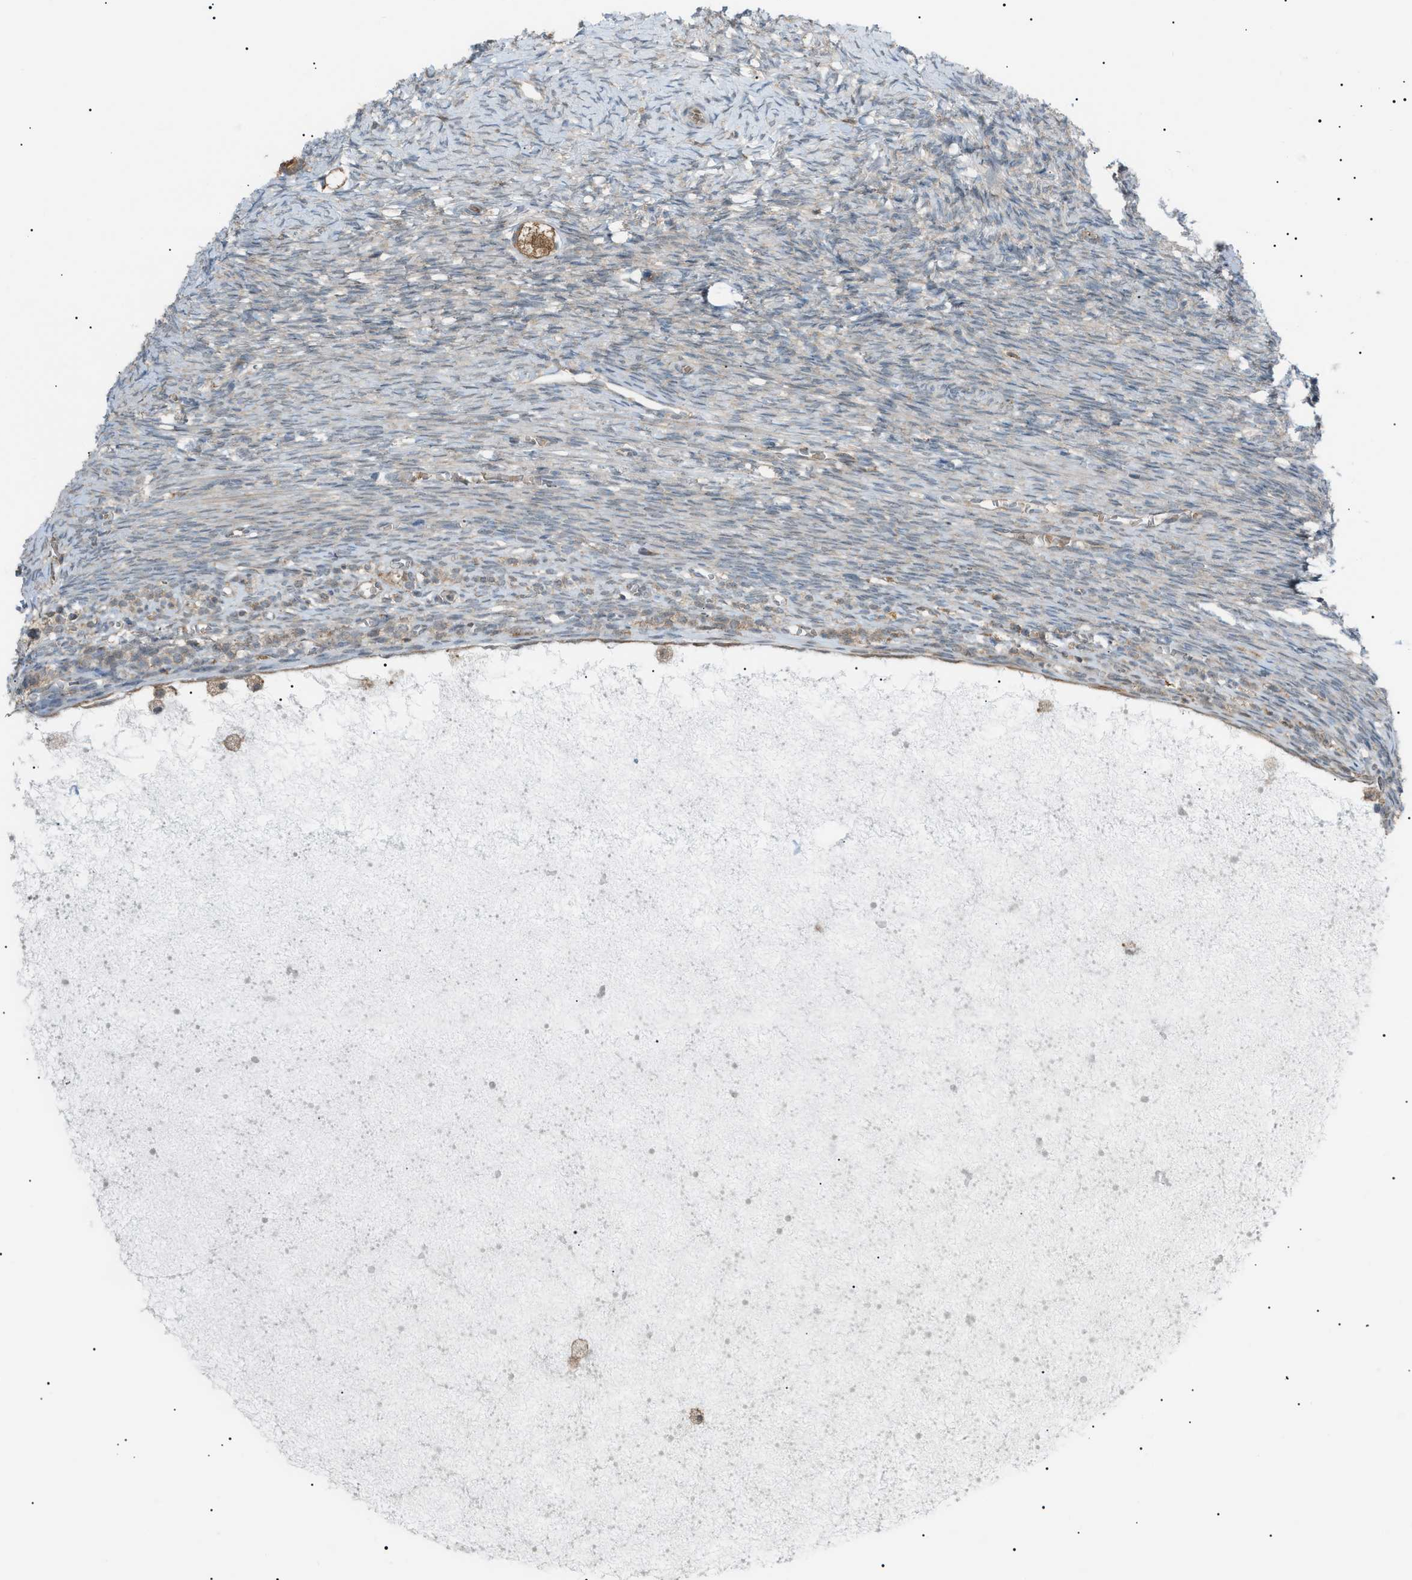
{"staining": {"intensity": "moderate", "quantity": ">75%", "location": "cytoplasmic/membranous"}, "tissue": "ovary", "cell_type": "Follicle cells", "image_type": "normal", "snomed": [{"axis": "morphology", "description": "Normal tissue, NOS"}, {"axis": "topography", "description": "Ovary"}], "caption": "An immunohistochemistry photomicrograph of unremarkable tissue is shown. Protein staining in brown labels moderate cytoplasmic/membranous positivity in ovary within follicle cells.", "gene": "LPIN2", "patient": {"sex": "female", "age": 27}}